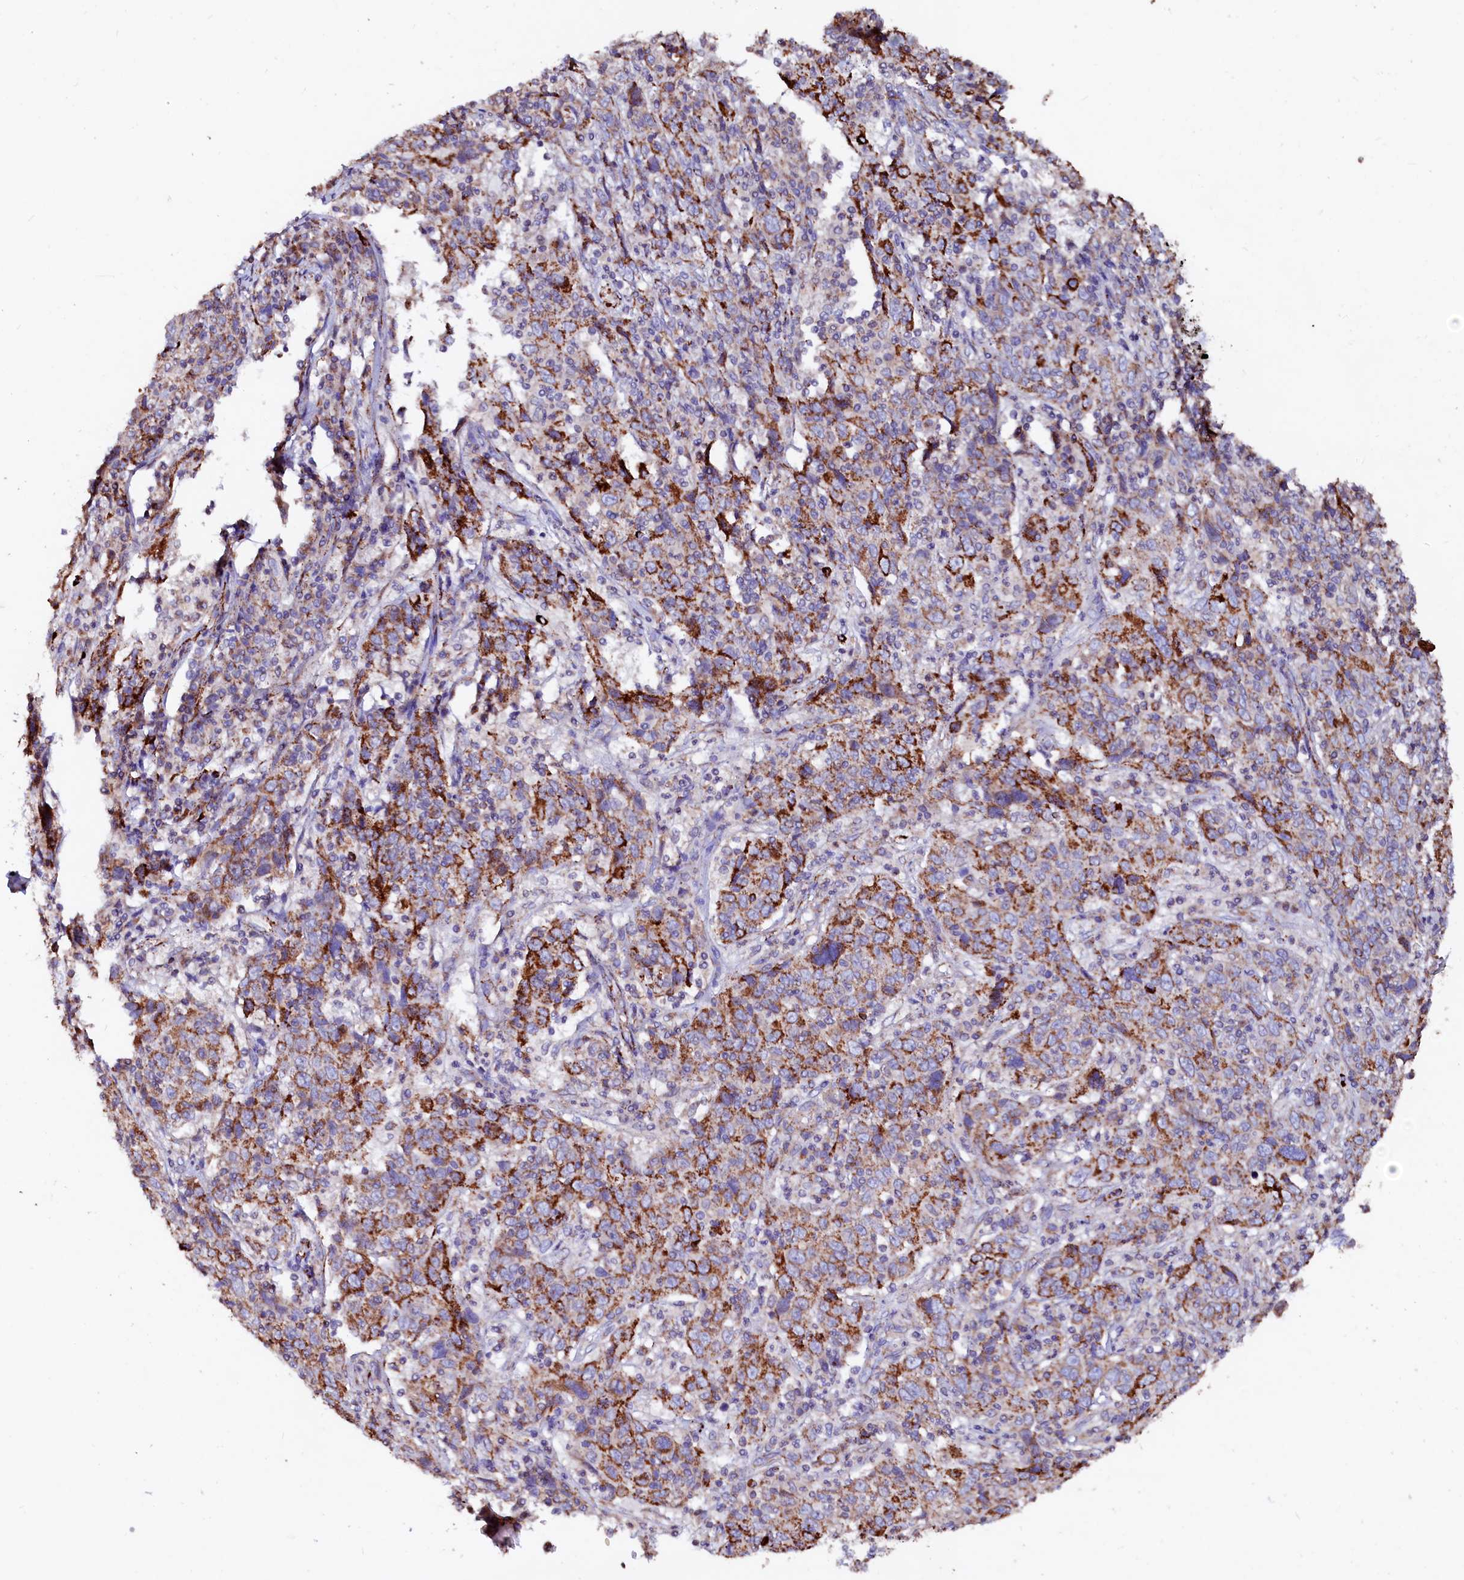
{"staining": {"intensity": "strong", "quantity": "25%-75%", "location": "cytoplasmic/membranous"}, "tissue": "cervical cancer", "cell_type": "Tumor cells", "image_type": "cancer", "snomed": [{"axis": "morphology", "description": "Squamous cell carcinoma, NOS"}, {"axis": "topography", "description": "Cervix"}], "caption": "Human cervical squamous cell carcinoma stained for a protein (brown) exhibits strong cytoplasmic/membranous positive staining in approximately 25%-75% of tumor cells.", "gene": "MAOB", "patient": {"sex": "female", "age": 46}}